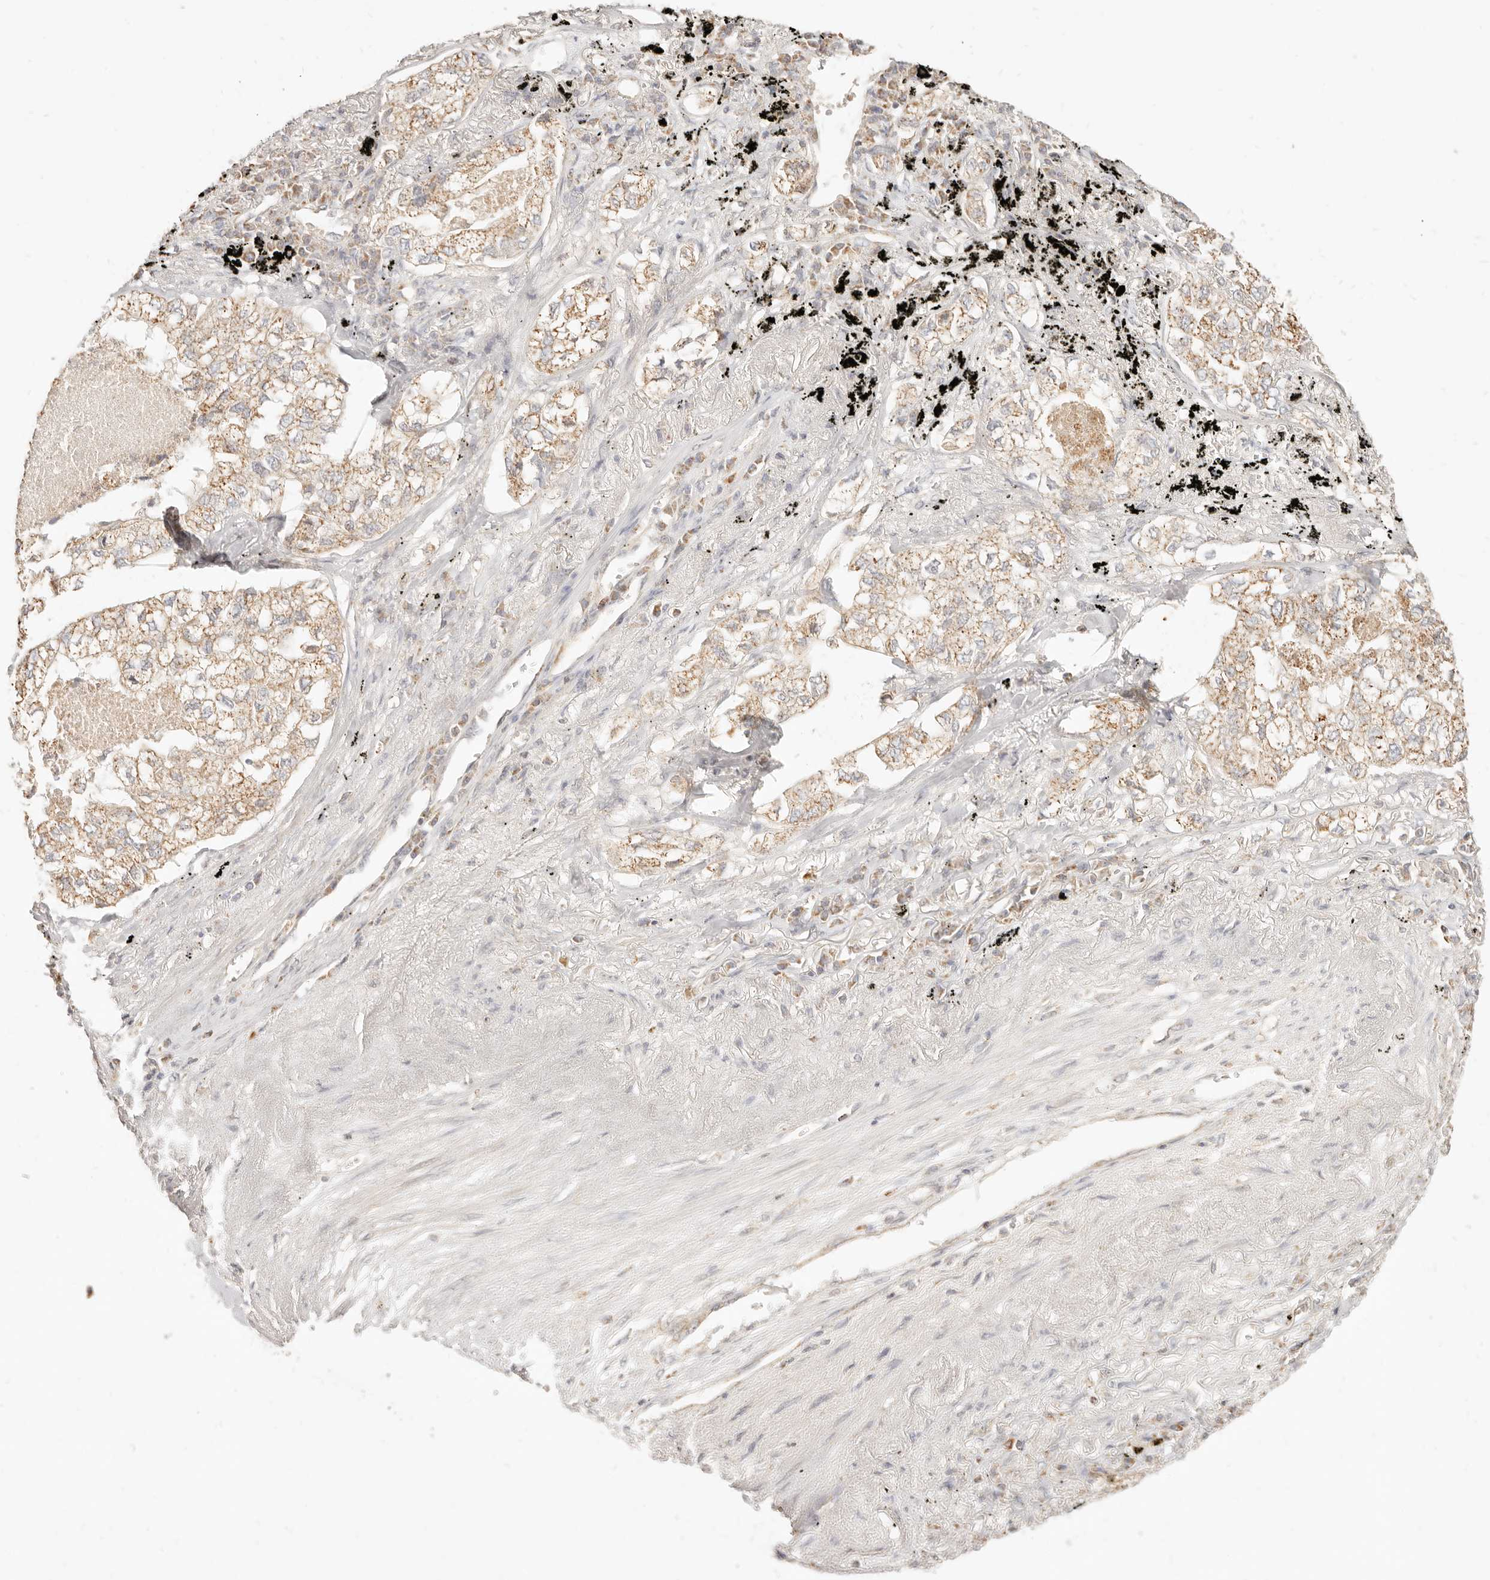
{"staining": {"intensity": "moderate", "quantity": ">75%", "location": "cytoplasmic/membranous"}, "tissue": "lung cancer", "cell_type": "Tumor cells", "image_type": "cancer", "snomed": [{"axis": "morphology", "description": "Adenocarcinoma, NOS"}, {"axis": "topography", "description": "Lung"}], "caption": "Adenocarcinoma (lung) stained for a protein exhibits moderate cytoplasmic/membranous positivity in tumor cells.", "gene": "CPLANE2", "patient": {"sex": "male", "age": 65}}